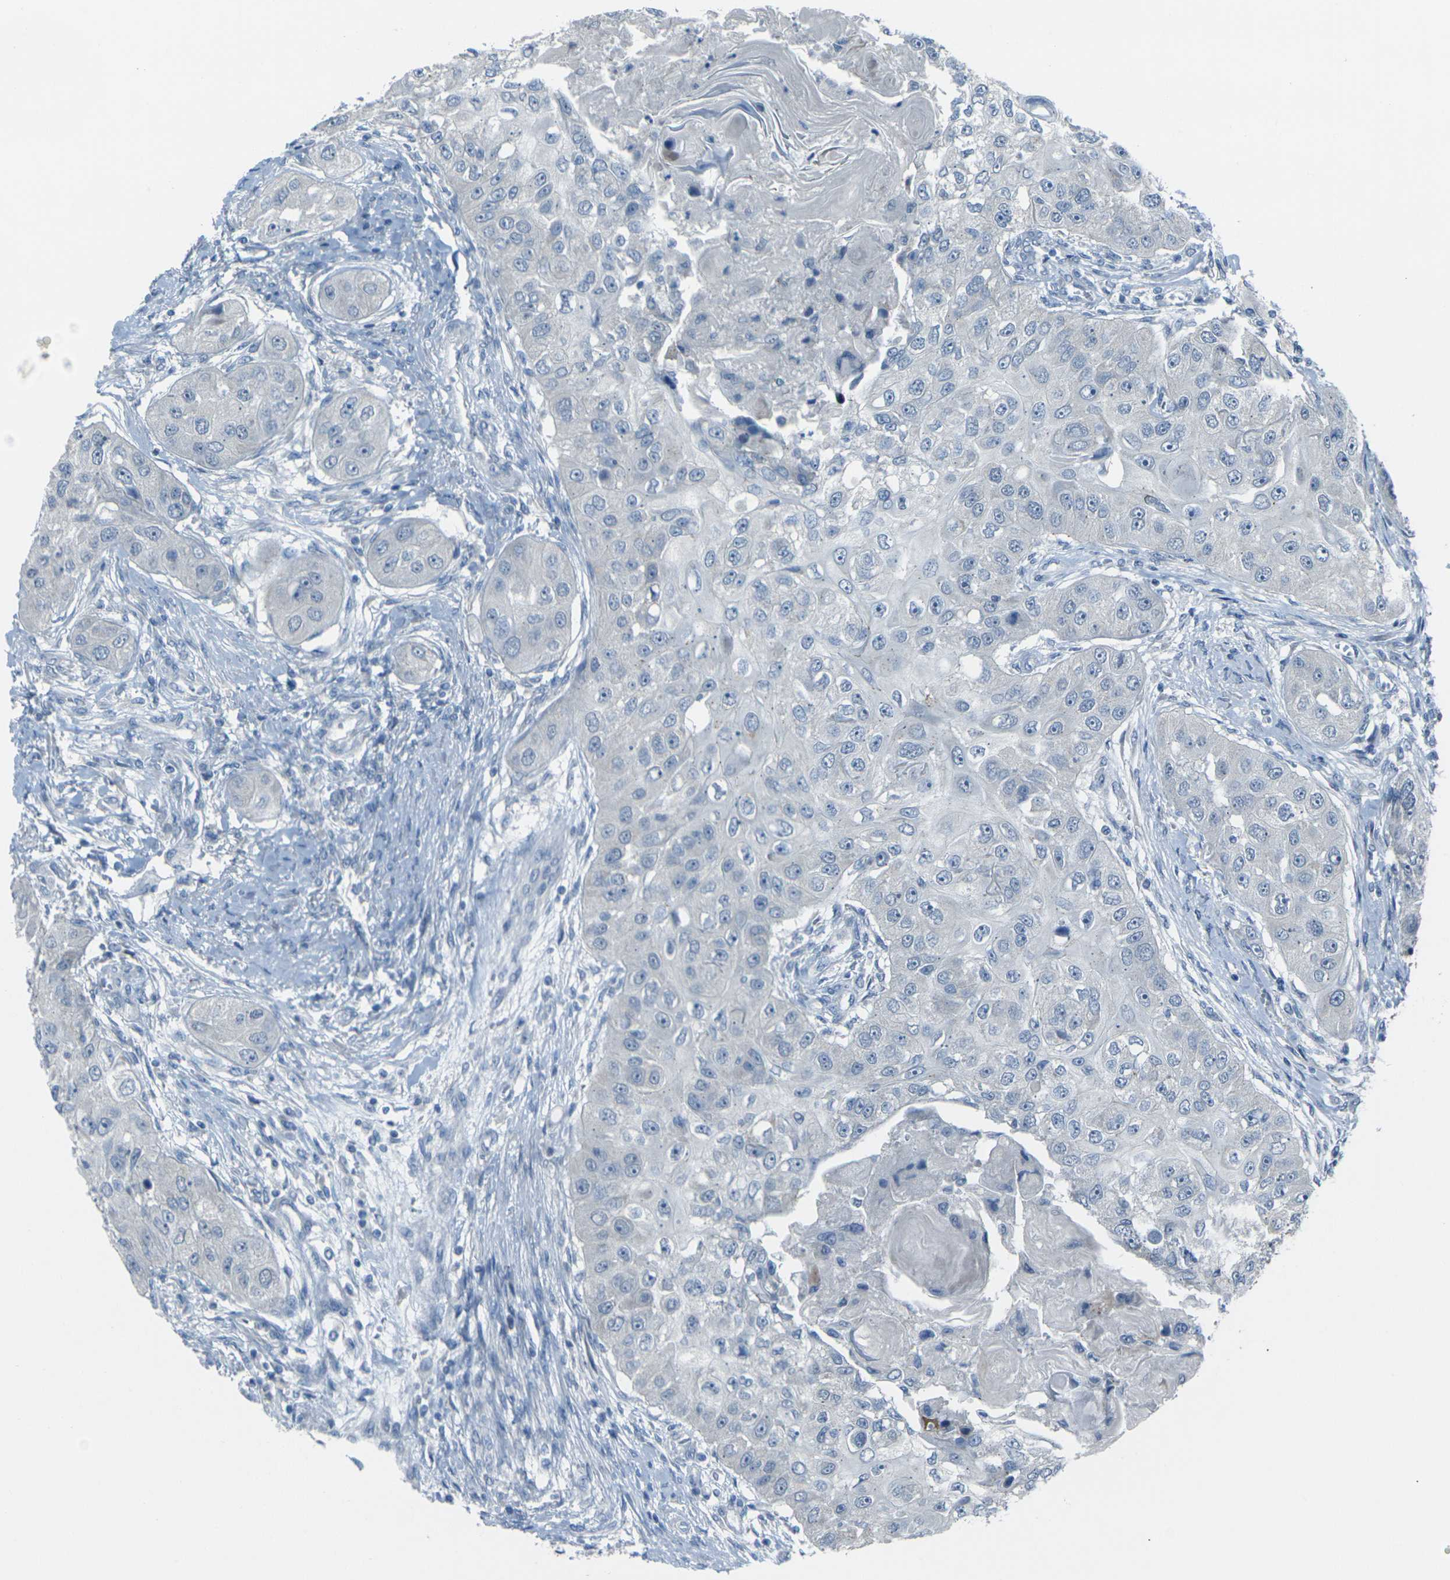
{"staining": {"intensity": "negative", "quantity": "none", "location": "none"}, "tissue": "head and neck cancer", "cell_type": "Tumor cells", "image_type": "cancer", "snomed": [{"axis": "morphology", "description": "Normal tissue, NOS"}, {"axis": "morphology", "description": "Squamous cell carcinoma, NOS"}, {"axis": "topography", "description": "Skeletal muscle"}, {"axis": "topography", "description": "Head-Neck"}], "caption": "High magnification brightfield microscopy of squamous cell carcinoma (head and neck) stained with DAB (brown) and counterstained with hematoxylin (blue): tumor cells show no significant expression.", "gene": "ANKRD46", "patient": {"sex": "male", "age": 51}}